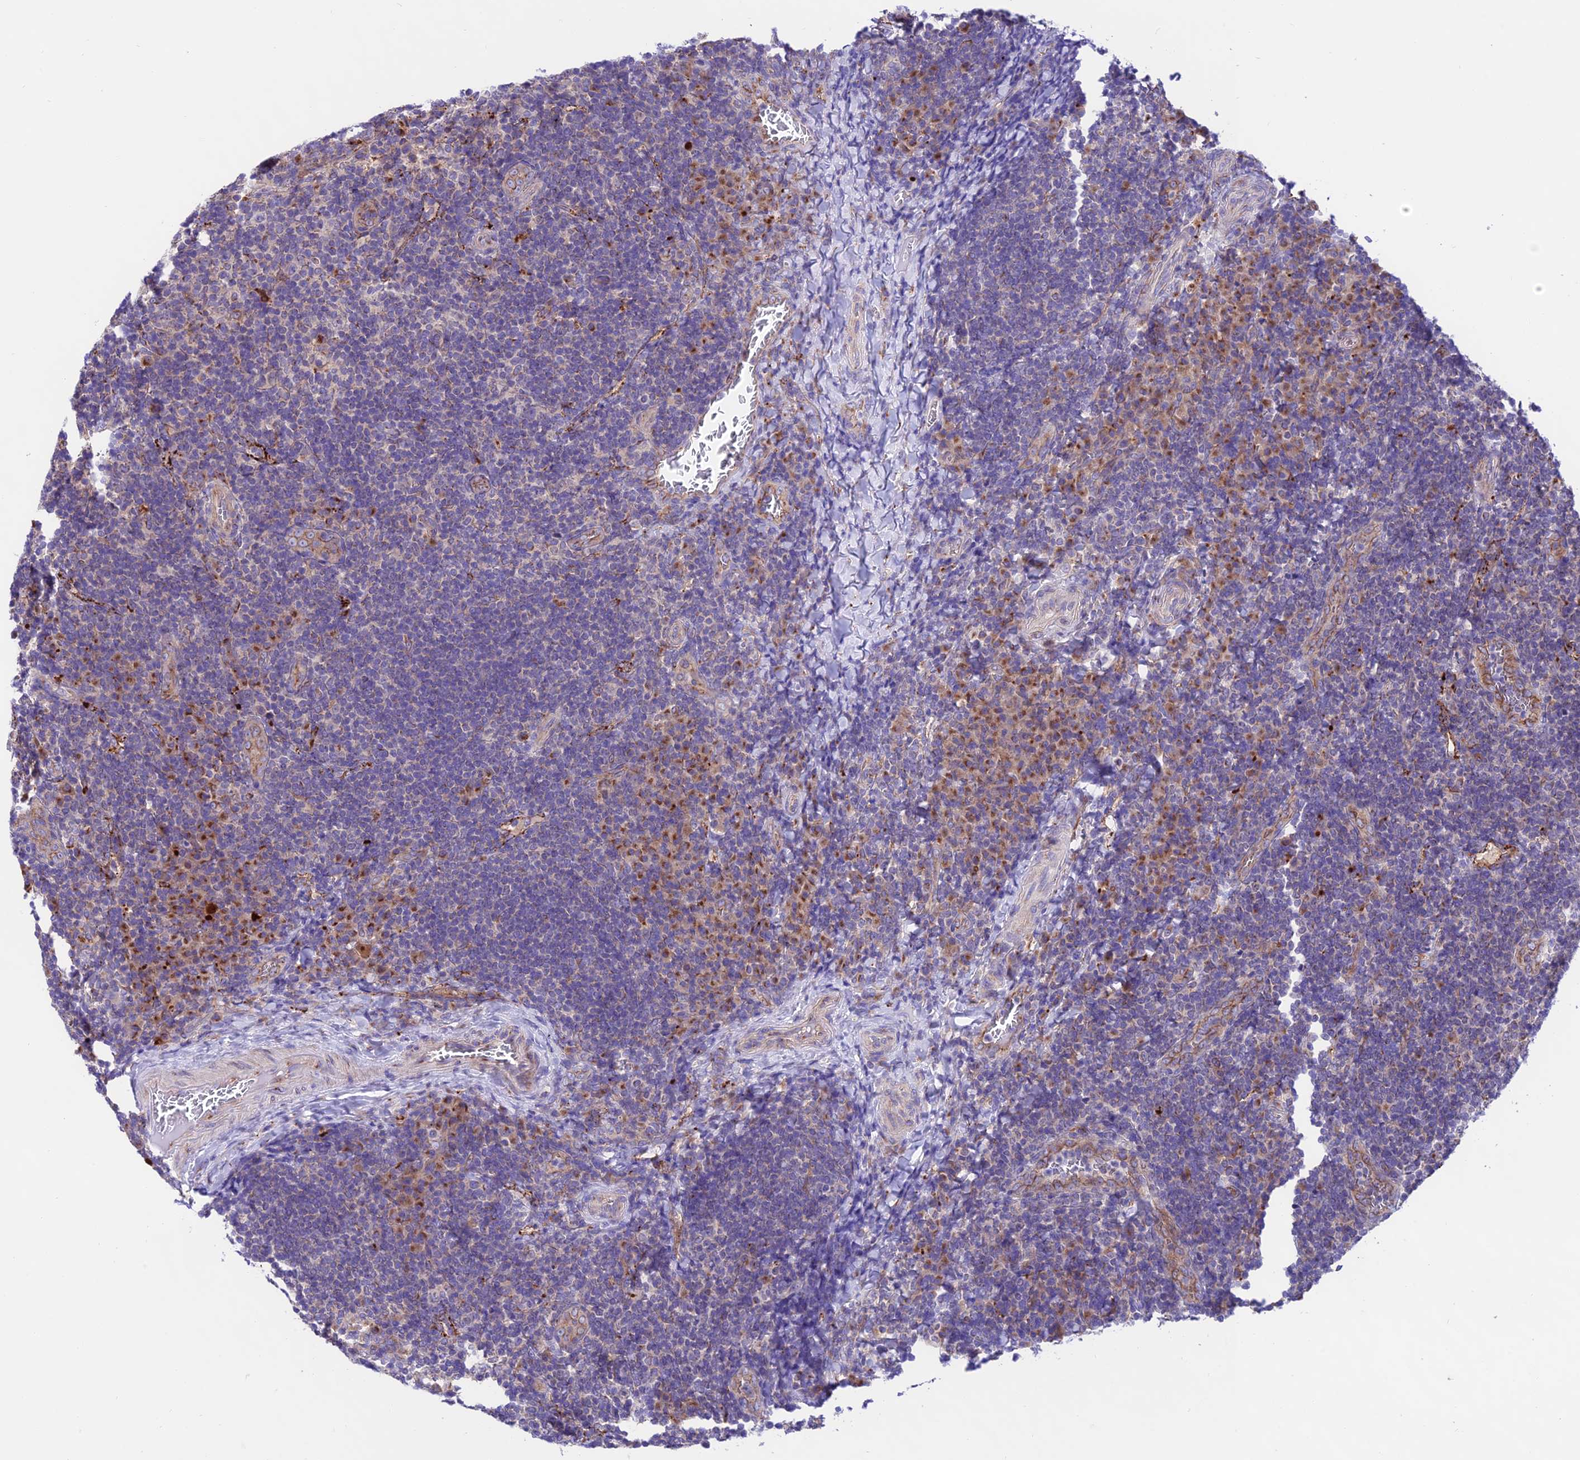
{"staining": {"intensity": "strong", "quantity": "<25%", "location": "cytoplasmic/membranous"}, "tissue": "tonsil", "cell_type": "Germinal center cells", "image_type": "normal", "snomed": [{"axis": "morphology", "description": "Normal tissue, NOS"}, {"axis": "topography", "description": "Tonsil"}], "caption": "Unremarkable tonsil was stained to show a protein in brown. There is medium levels of strong cytoplasmic/membranous expression in about <25% of germinal center cells.", "gene": "LACTB2", "patient": {"sex": "male", "age": 17}}